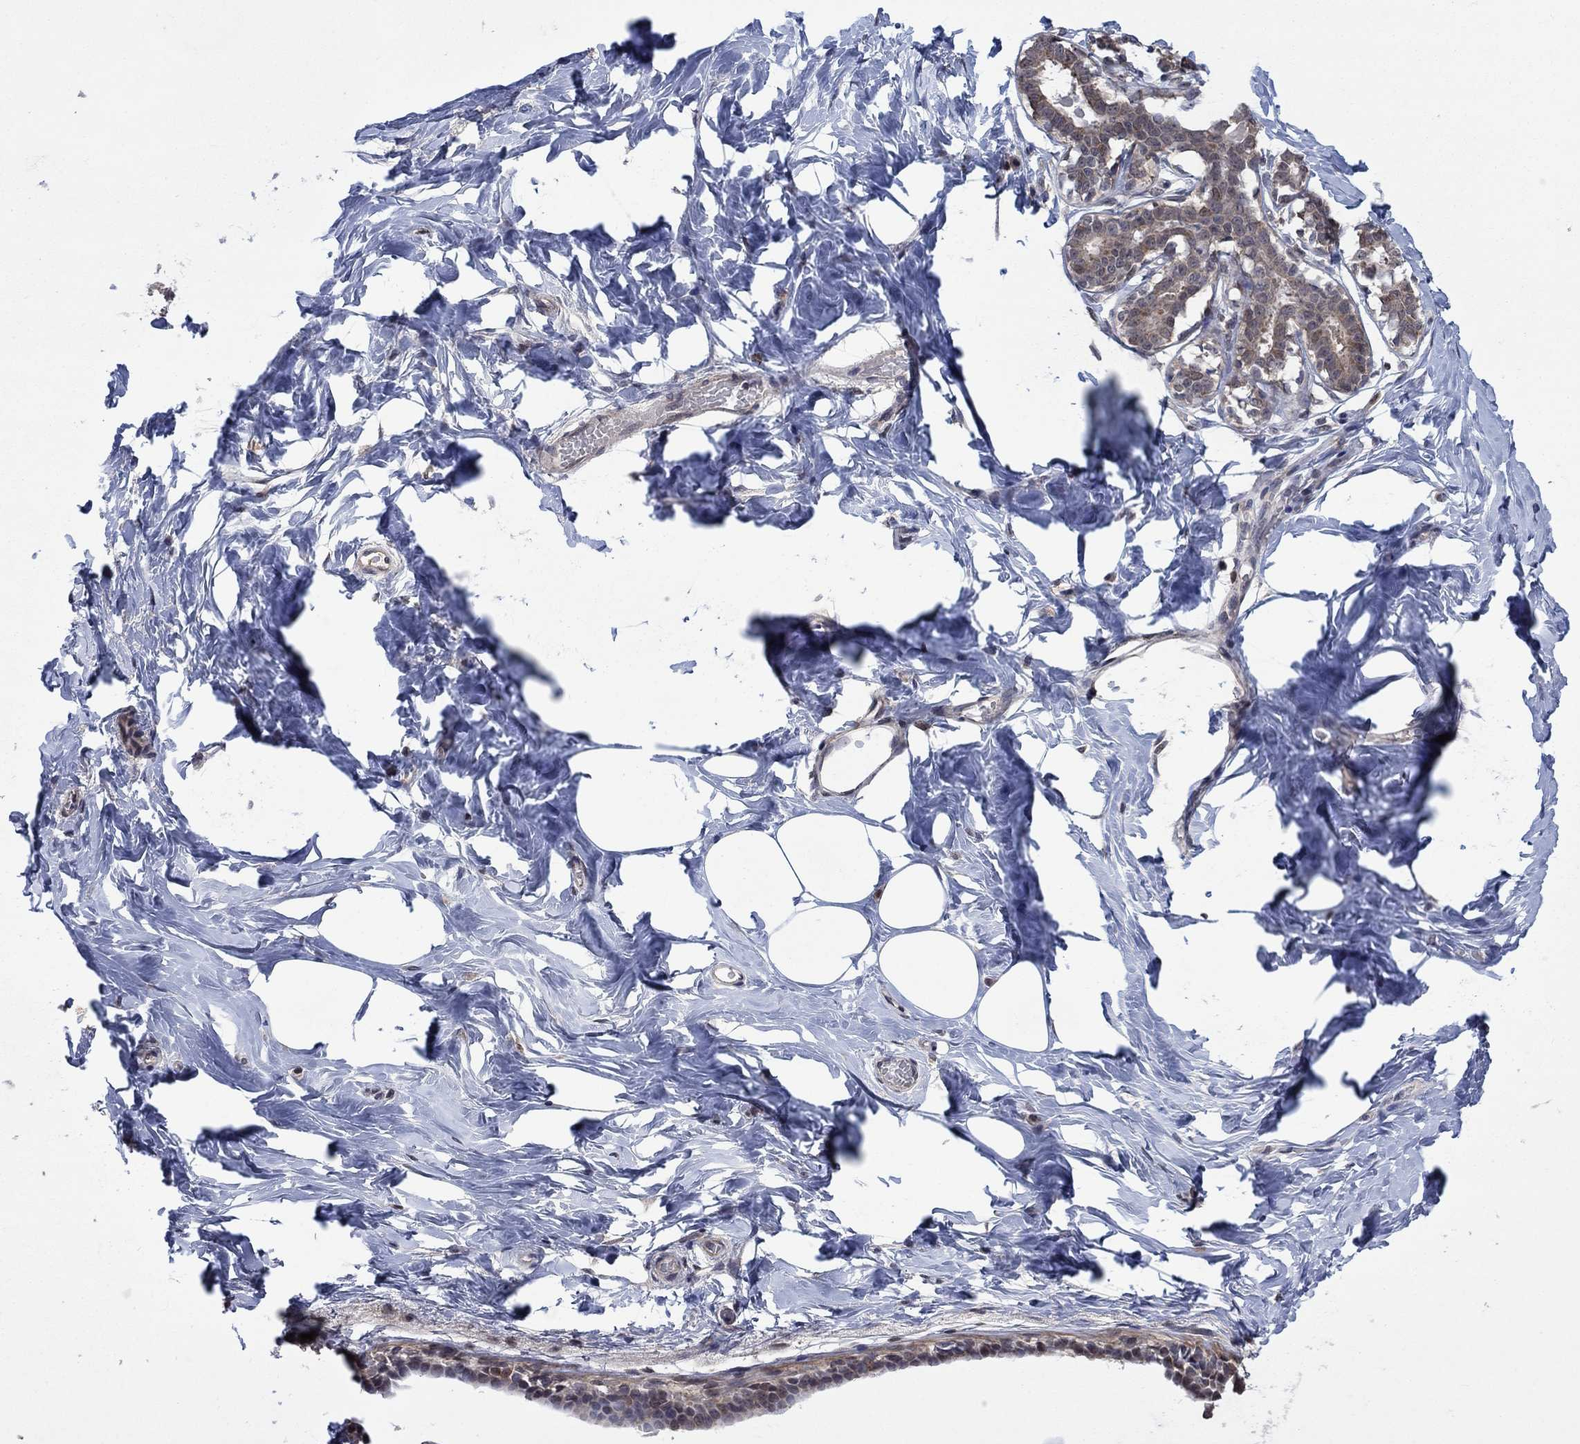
{"staining": {"intensity": "negative", "quantity": "none", "location": "none"}, "tissue": "breast", "cell_type": "Adipocytes", "image_type": "normal", "snomed": [{"axis": "morphology", "description": "Normal tissue, NOS"}, {"axis": "morphology", "description": "Lobular carcinoma, in situ"}, {"axis": "topography", "description": "Breast"}], "caption": "IHC of unremarkable human breast reveals no positivity in adipocytes.", "gene": "IAH1", "patient": {"sex": "female", "age": 35}}